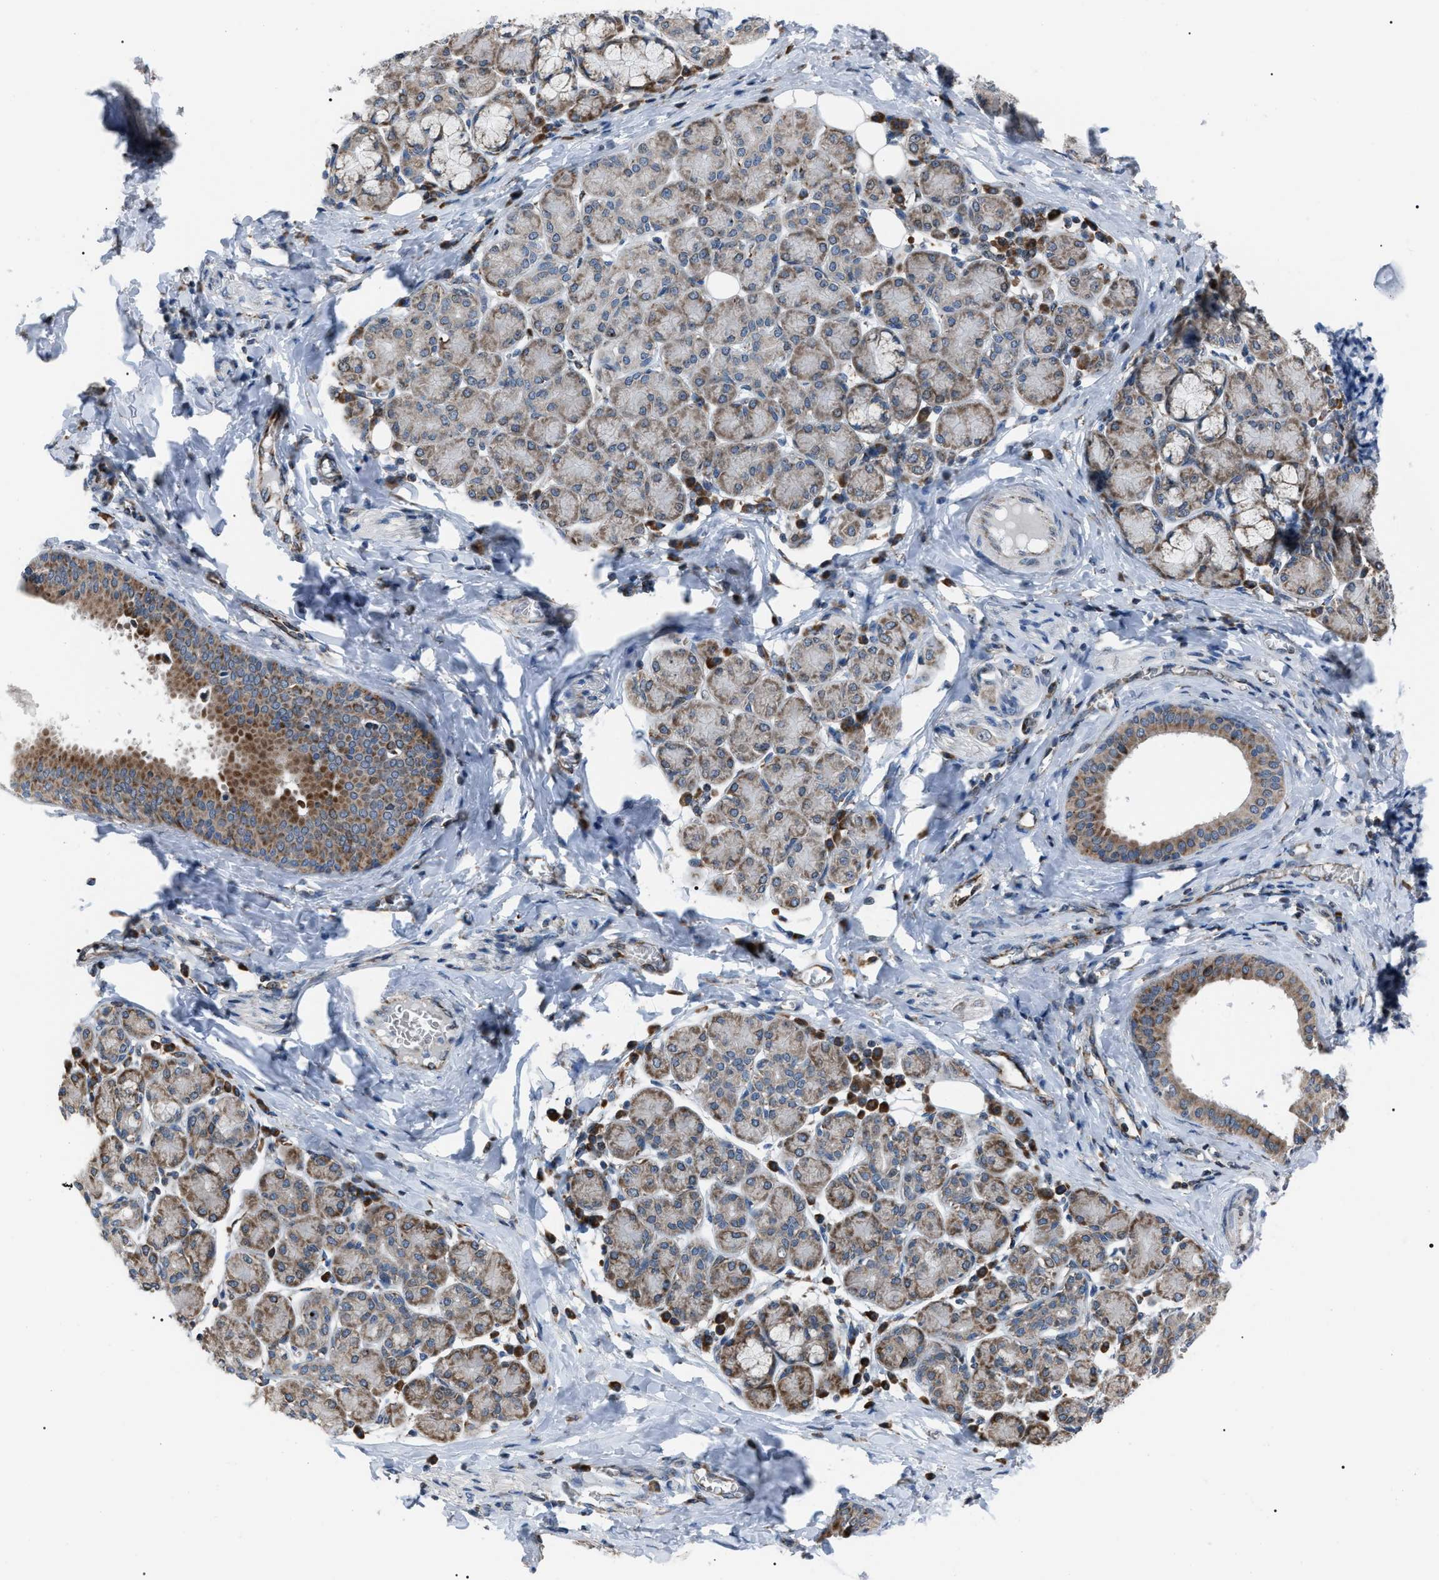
{"staining": {"intensity": "moderate", "quantity": "25%-75%", "location": "cytoplasmic/membranous"}, "tissue": "salivary gland", "cell_type": "Glandular cells", "image_type": "normal", "snomed": [{"axis": "morphology", "description": "Normal tissue, NOS"}, {"axis": "morphology", "description": "Inflammation, NOS"}, {"axis": "topography", "description": "Lymph node"}, {"axis": "topography", "description": "Salivary gland"}], "caption": "Normal salivary gland was stained to show a protein in brown. There is medium levels of moderate cytoplasmic/membranous staining in approximately 25%-75% of glandular cells.", "gene": "AGO2", "patient": {"sex": "male", "age": 3}}